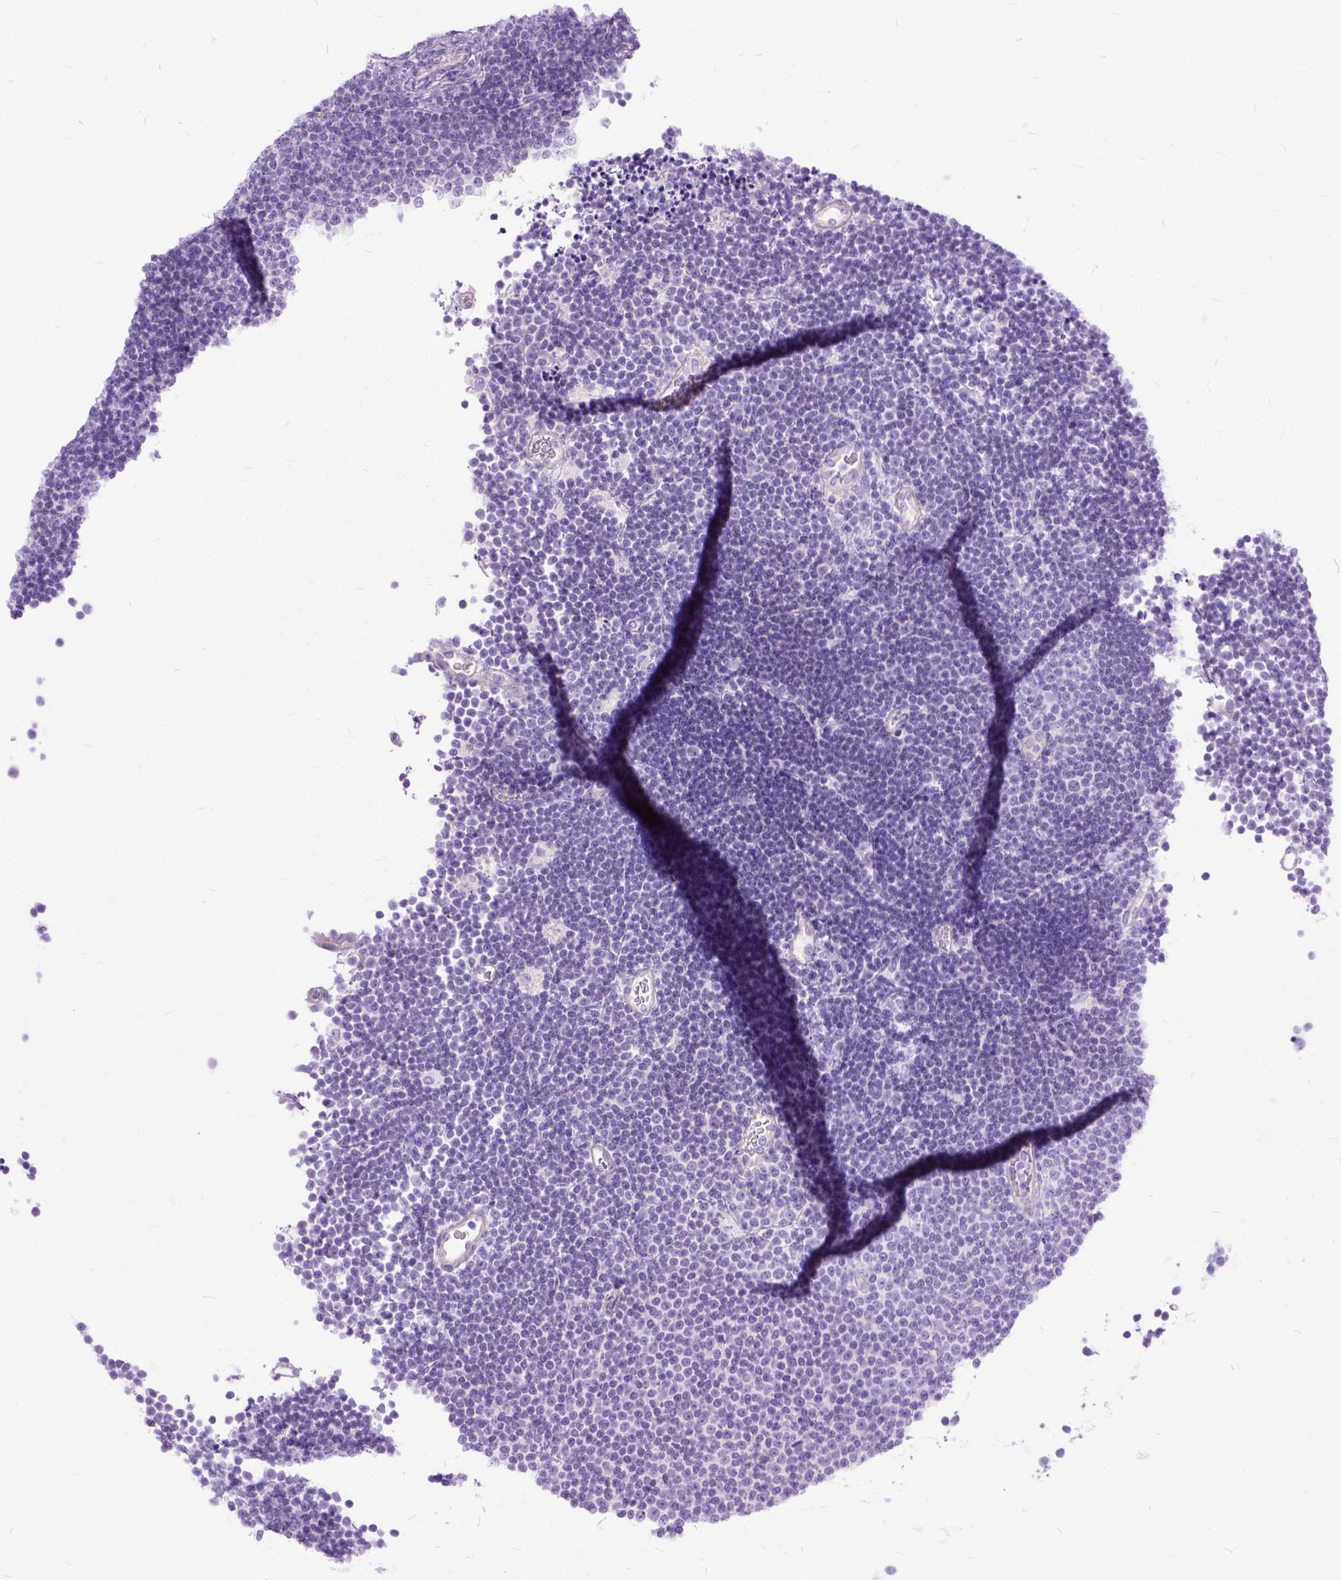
{"staining": {"intensity": "negative", "quantity": "none", "location": "none"}, "tissue": "lymphoma", "cell_type": "Tumor cells", "image_type": "cancer", "snomed": [{"axis": "morphology", "description": "Malignant lymphoma, non-Hodgkin's type, Low grade"}, {"axis": "topography", "description": "Brain"}], "caption": "IHC histopathology image of low-grade malignant lymphoma, non-Hodgkin's type stained for a protein (brown), which demonstrates no expression in tumor cells.", "gene": "ARL9", "patient": {"sex": "female", "age": 66}}